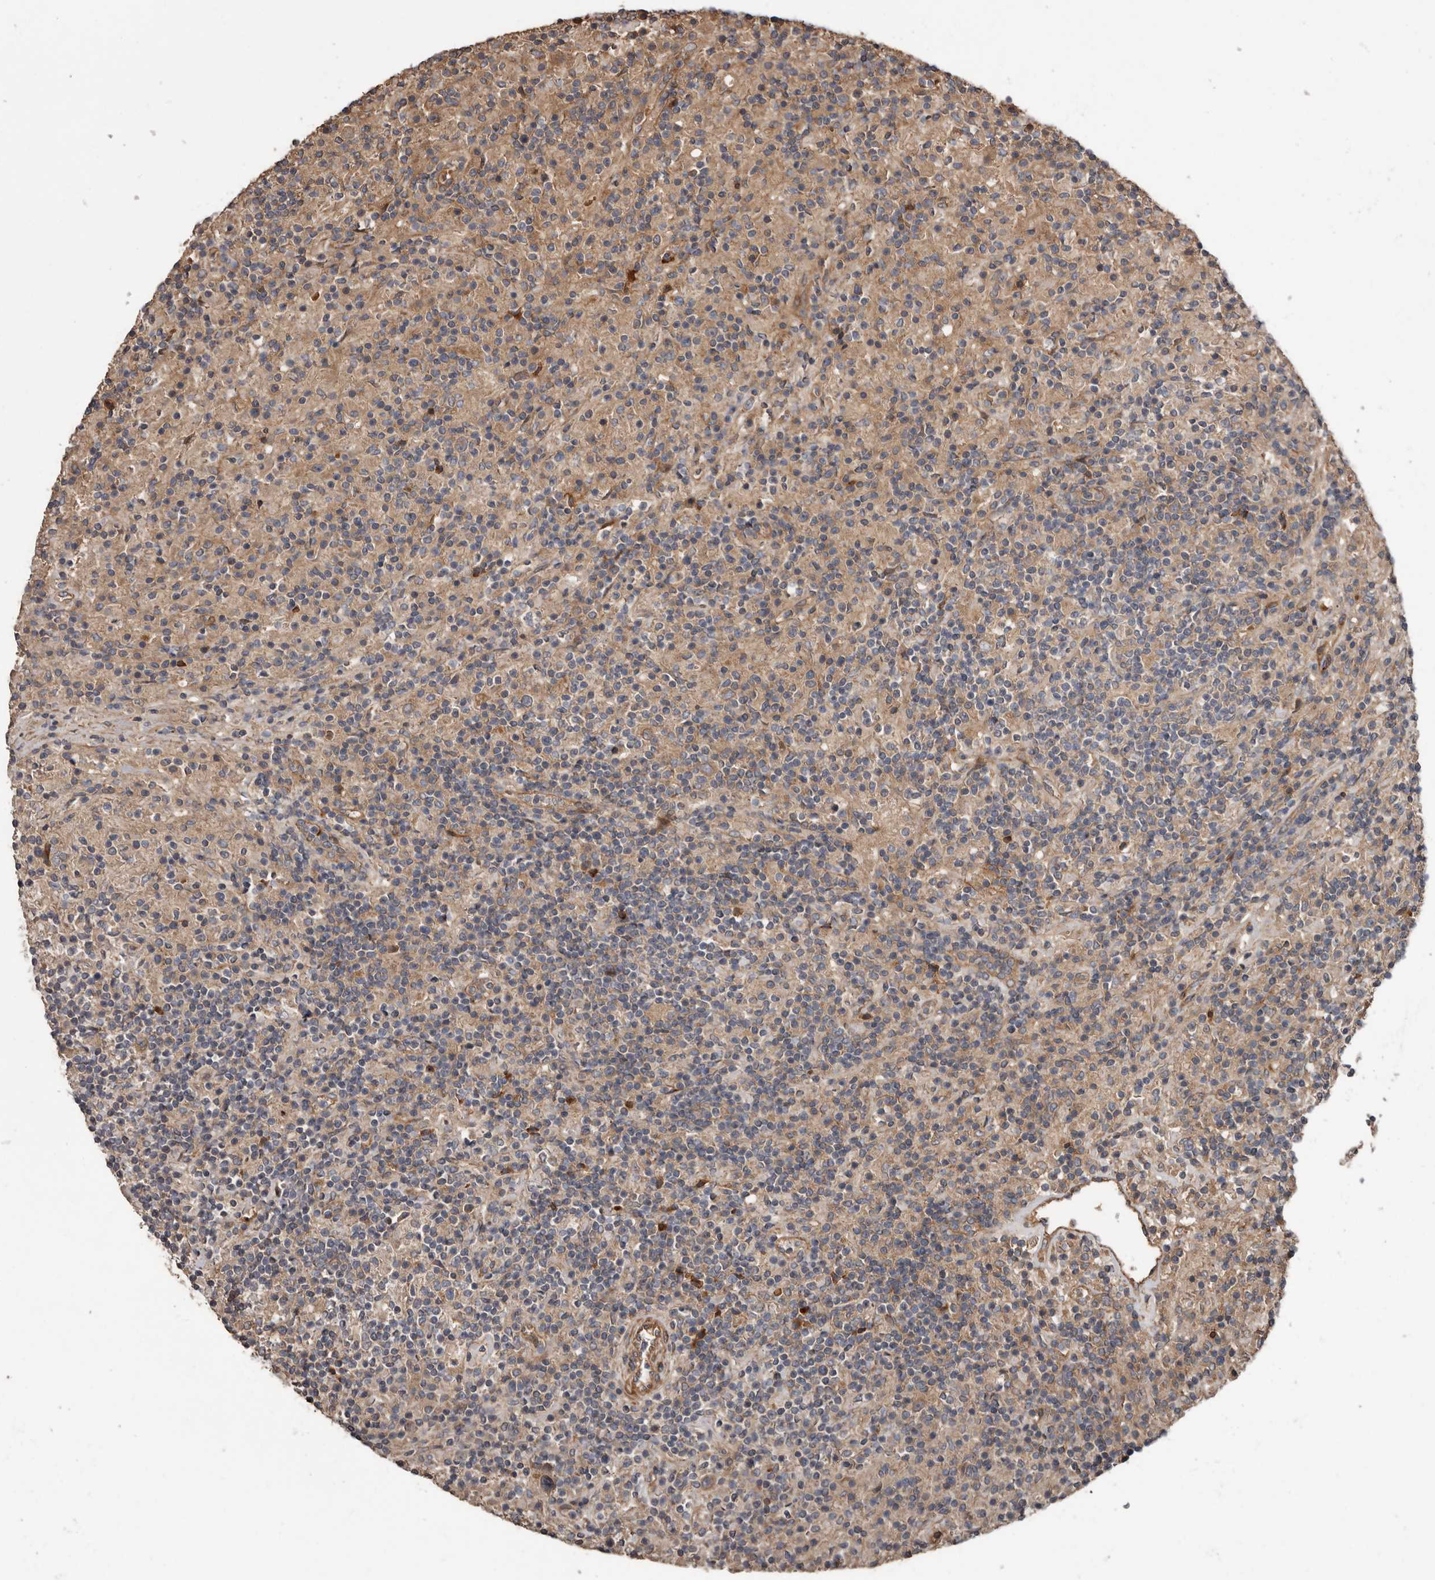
{"staining": {"intensity": "weak", "quantity": "<25%", "location": "cytoplasmic/membranous"}, "tissue": "lymphoma", "cell_type": "Tumor cells", "image_type": "cancer", "snomed": [{"axis": "morphology", "description": "Hodgkin's disease, NOS"}, {"axis": "topography", "description": "Lymph node"}], "caption": "Tumor cells are negative for brown protein staining in Hodgkin's disease.", "gene": "ARHGEF5", "patient": {"sex": "male", "age": 70}}